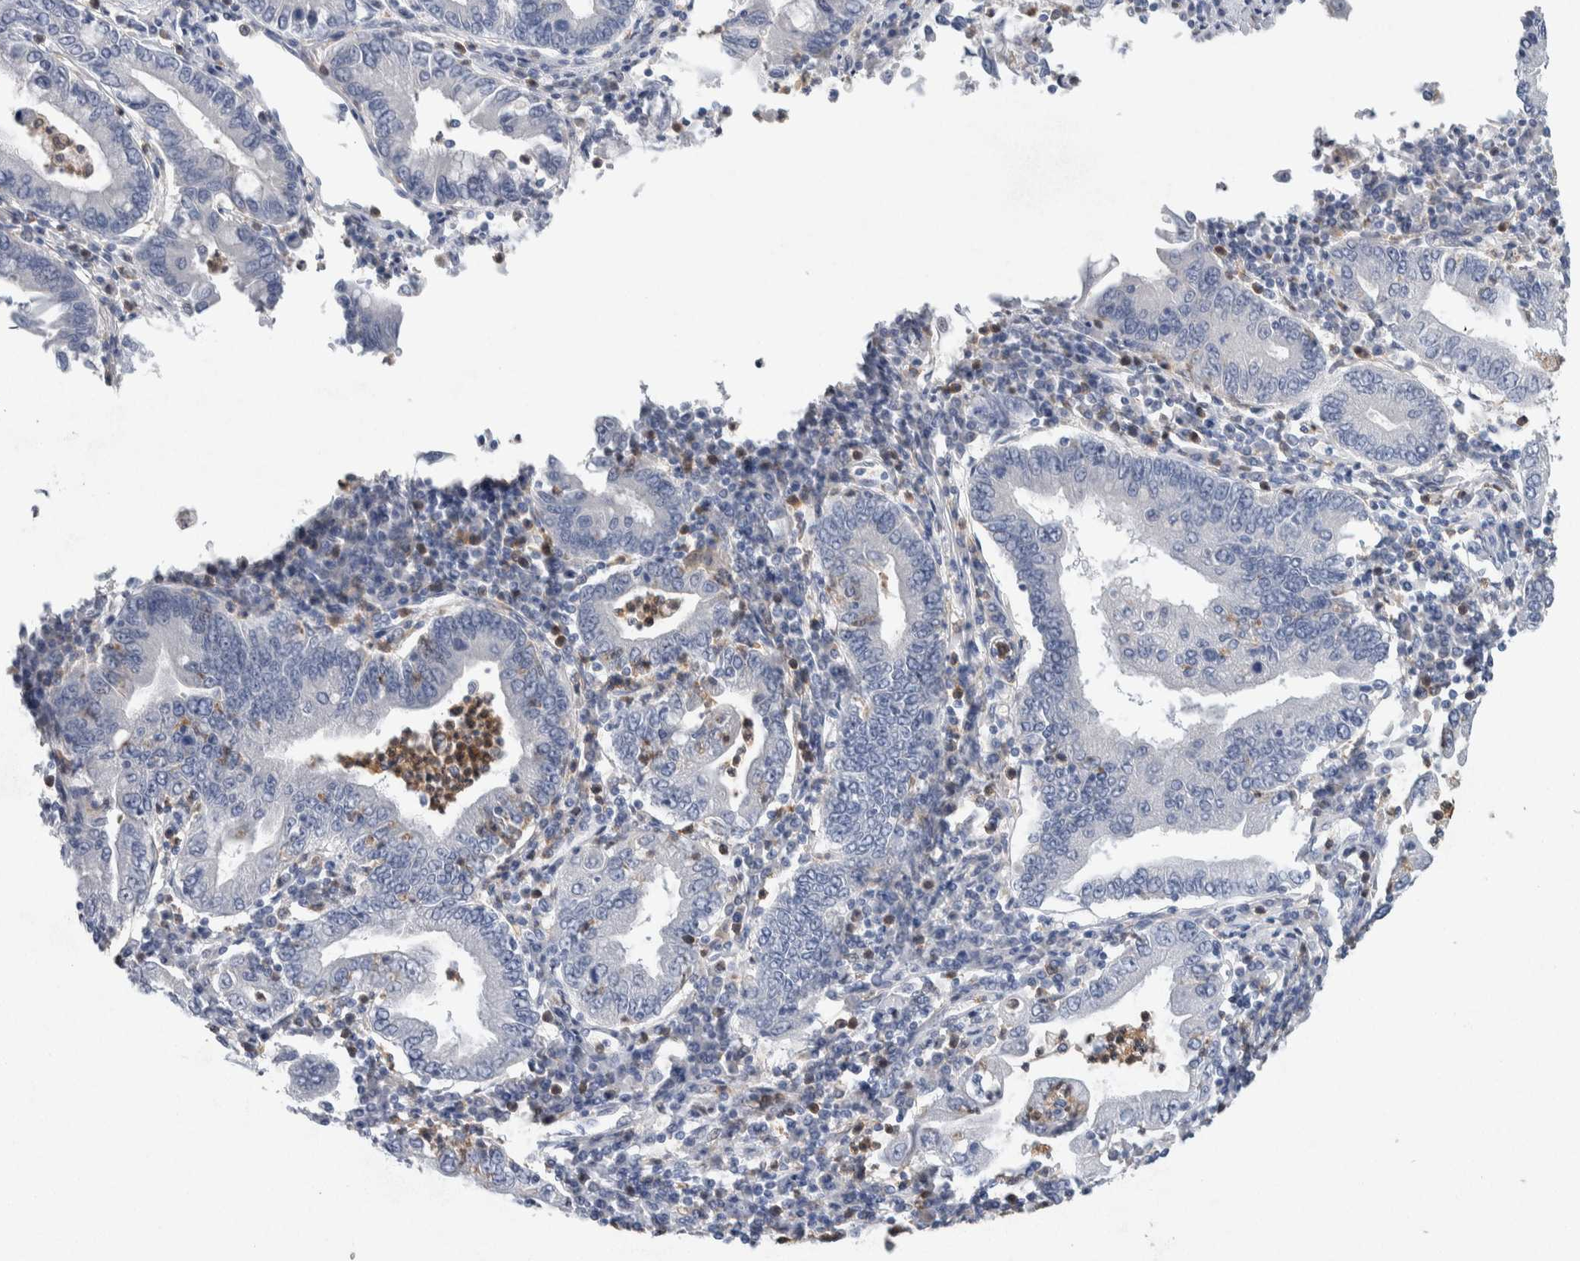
{"staining": {"intensity": "negative", "quantity": "none", "location": "none"}, "tissue": "stomach cancer", "cell_type": "Tumor cells", "image_type": "cancer", "snomed": [{"axis": "morphology", "description": "Normal tissue, NOS"}, {"axis": "morphology", "description": "Adenocarcinoma, NOS"}, {"axis": "topography", "description": "Esophagus"}, {"axis": "topography", "description": "Stomach, upper"}, {"axis": "topography", "description": "Peripheral nerve tissue"}], "caption": "This is an immunohistochemistry (IHC) image of stomach cancer. There is no positivity in tumor cells.", "gene": "NCF2", "patient": {"sex": "male", "age": 62}}